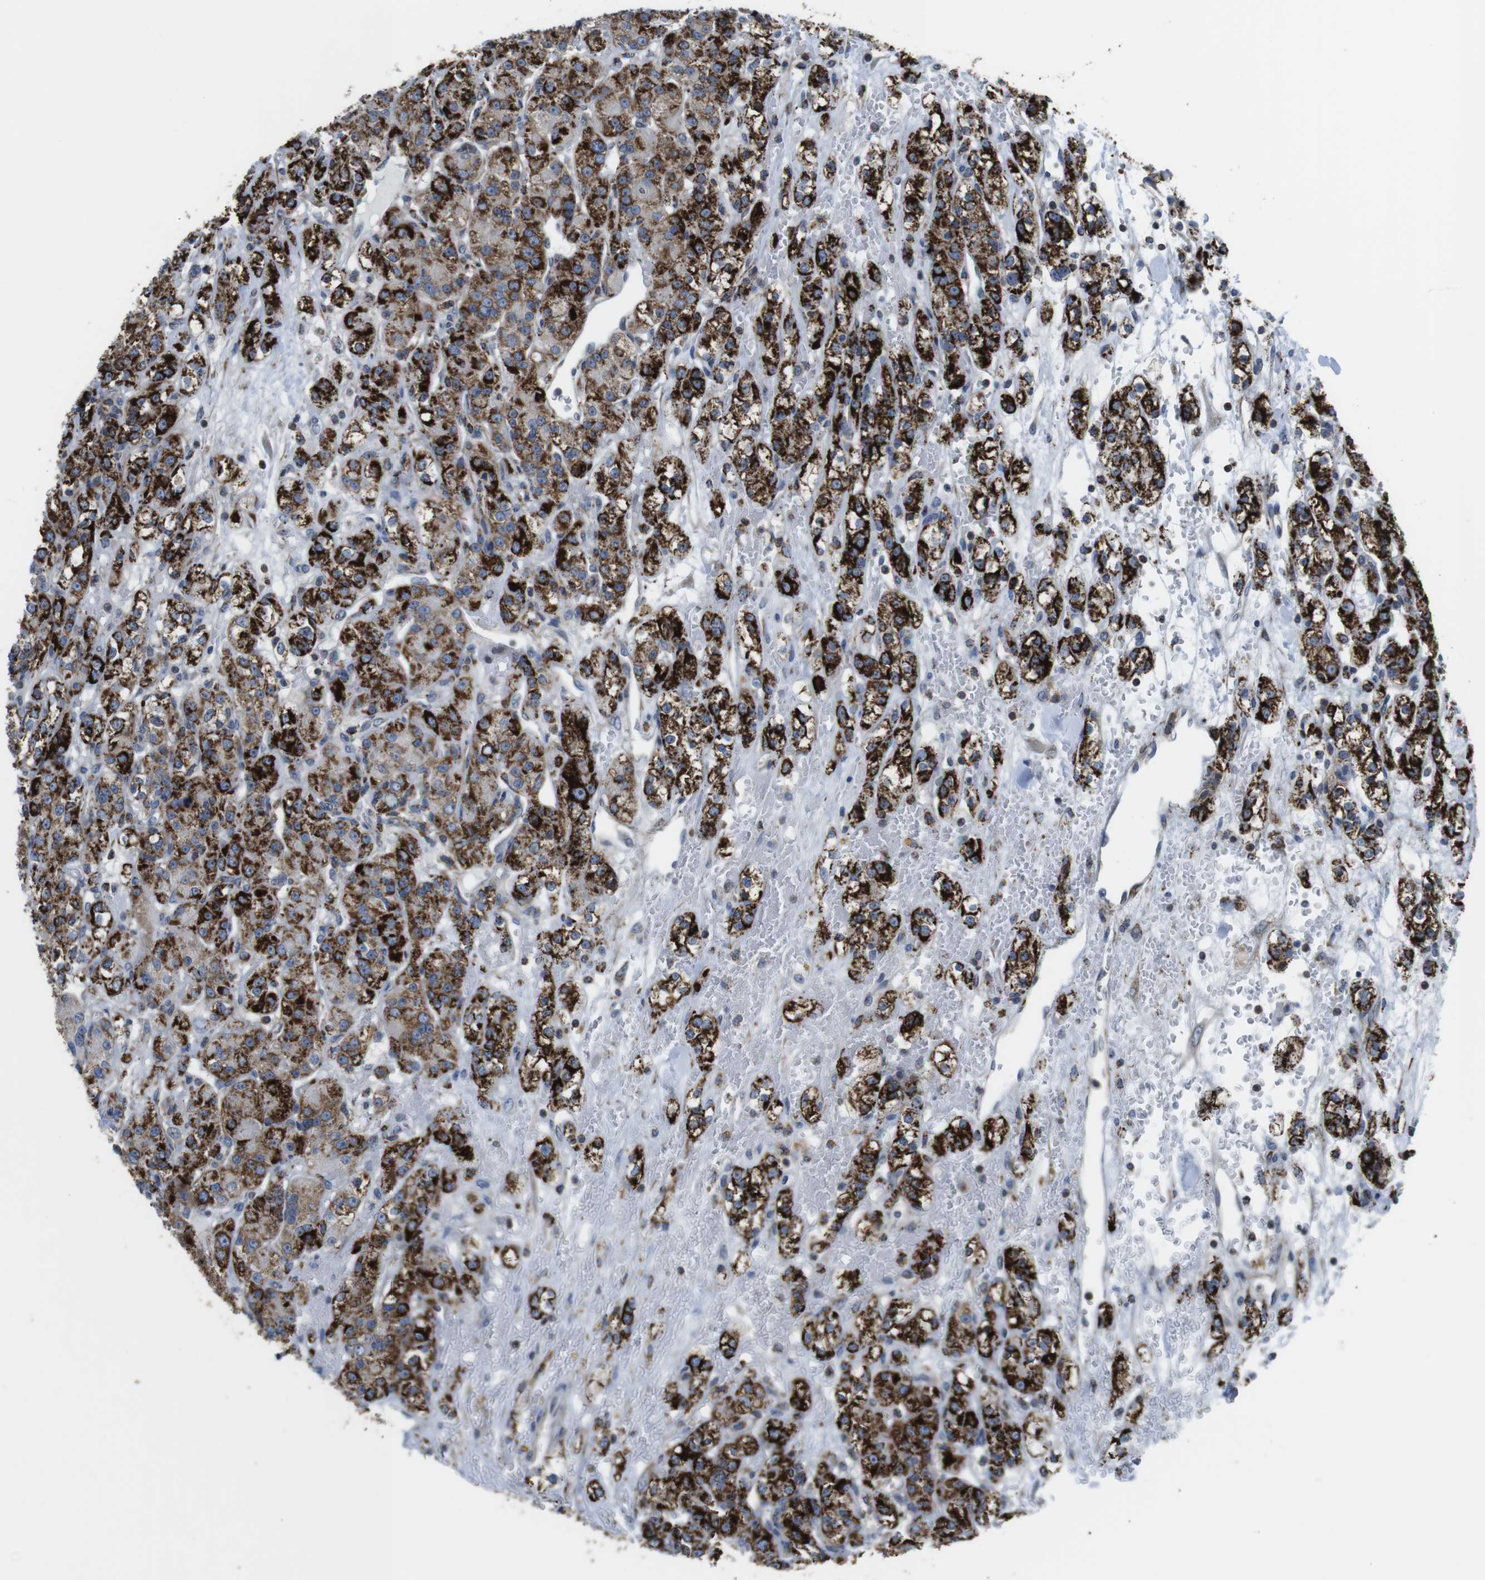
{"staining": {"intensity": "strong", "quantity": "25%-75%", "location": "cytoplasmic/membranous"}, "tissue": "renal cancer", "cell_type": "Tumor cells", "image_type": "cancer", "snomed": [{"axis": "morphology", "description": "Normal tissue, NOS"}, {"axis": "morphology", "description": "Adenocarcinoma, NOS"}, {"axis": "topography", "description": "Kidney"}], "caption": "A high-resolution micrograph shows IHC staining of renal adenocarcinoma, which exhibits strong cytoplasmic/membranous positivity in approximately 25%-75% of tumor cells.", "gene": "KCNE3", "patient": {"sex": "male", "age": 61}}